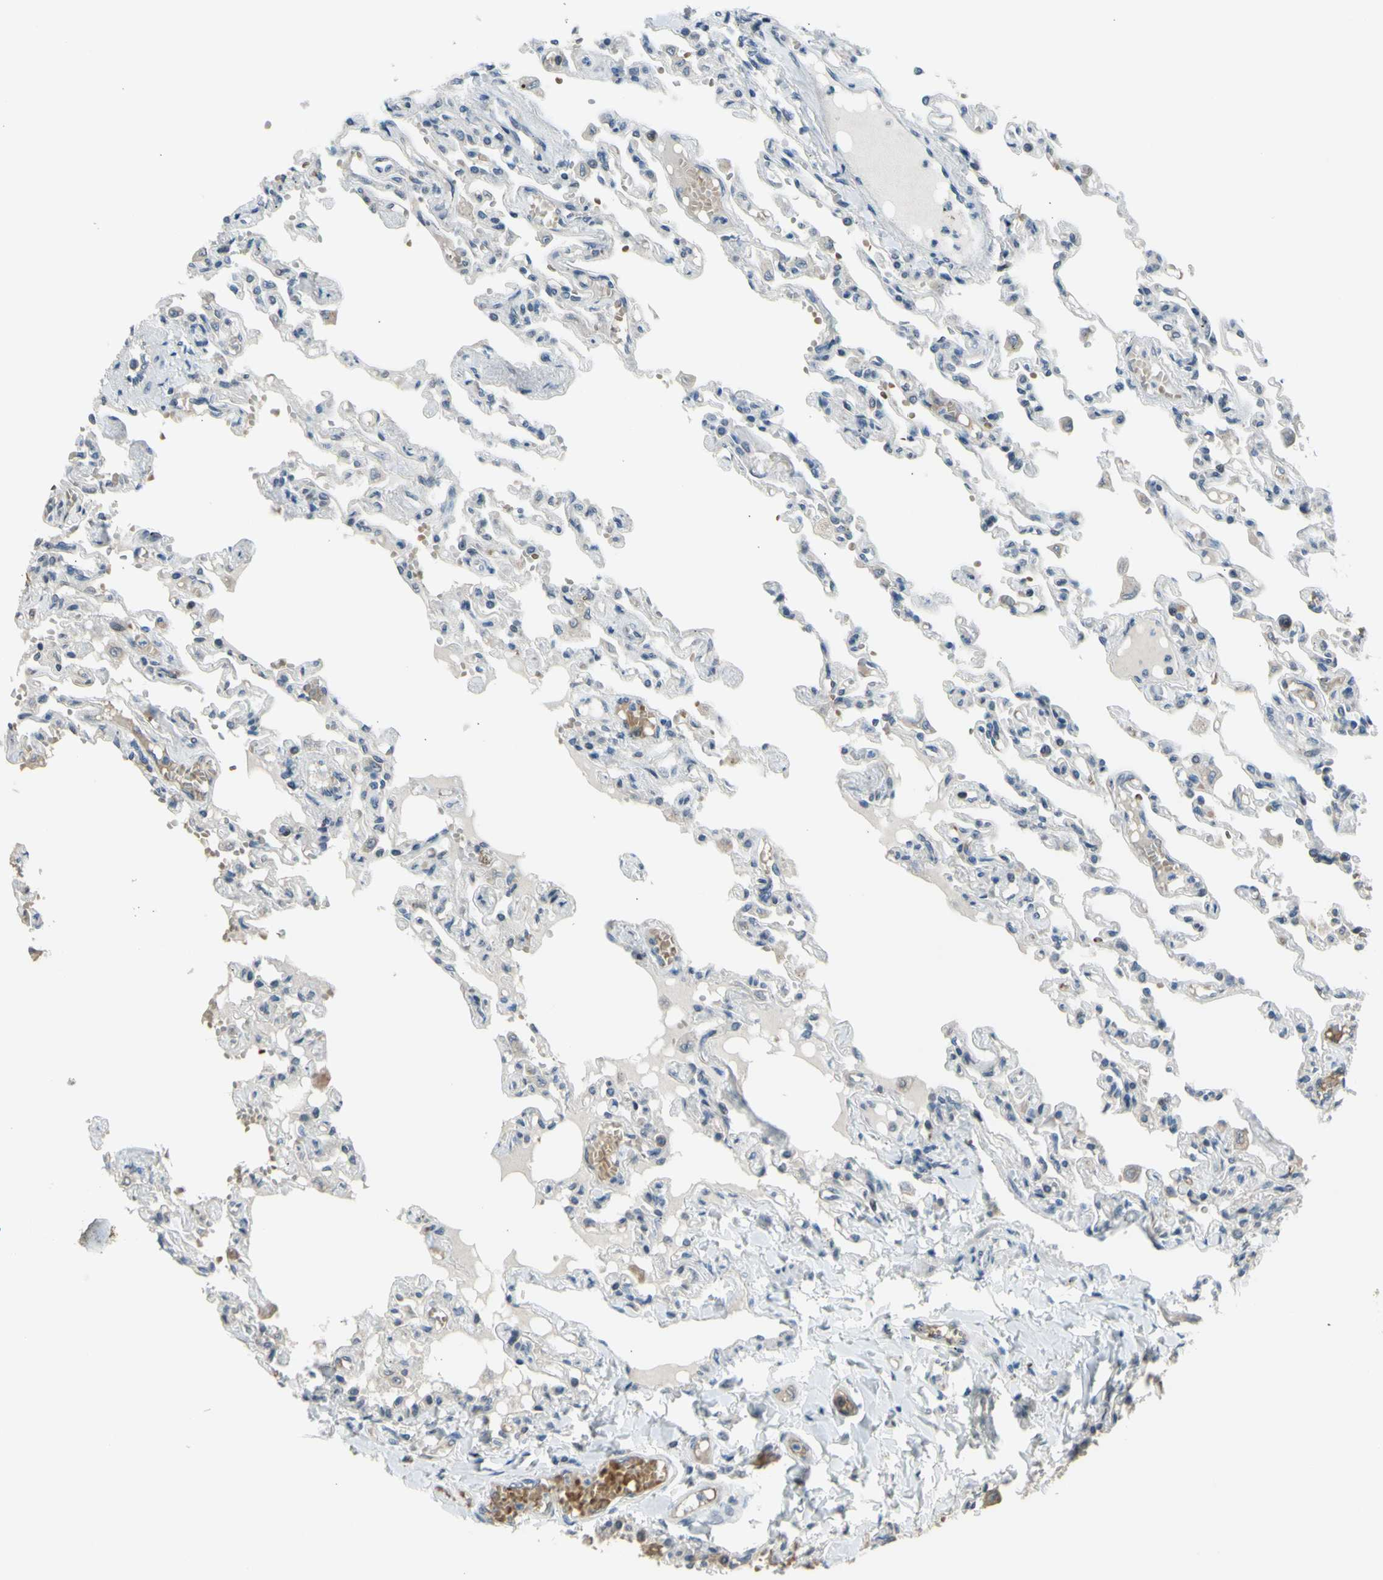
{"staining": {"intensity": "weak", "quantity": "<25%", "location": "cytoplasmic/membranous"}, "tissue": "lung", "cell_type": "Alveolar cells", "image_type": "normal", "snomed": [{"axis": "morphology", "description": "Normal tissue, NOS"}, {"axis": "topography", "description": "Lung"}], "caption": "DAB immunohistochemical staining of unremarkable lung demonstrates no significant staining in alveolar cells.", "gene": "ZNF184", "patient": {"sex": "male", "age": 21}}